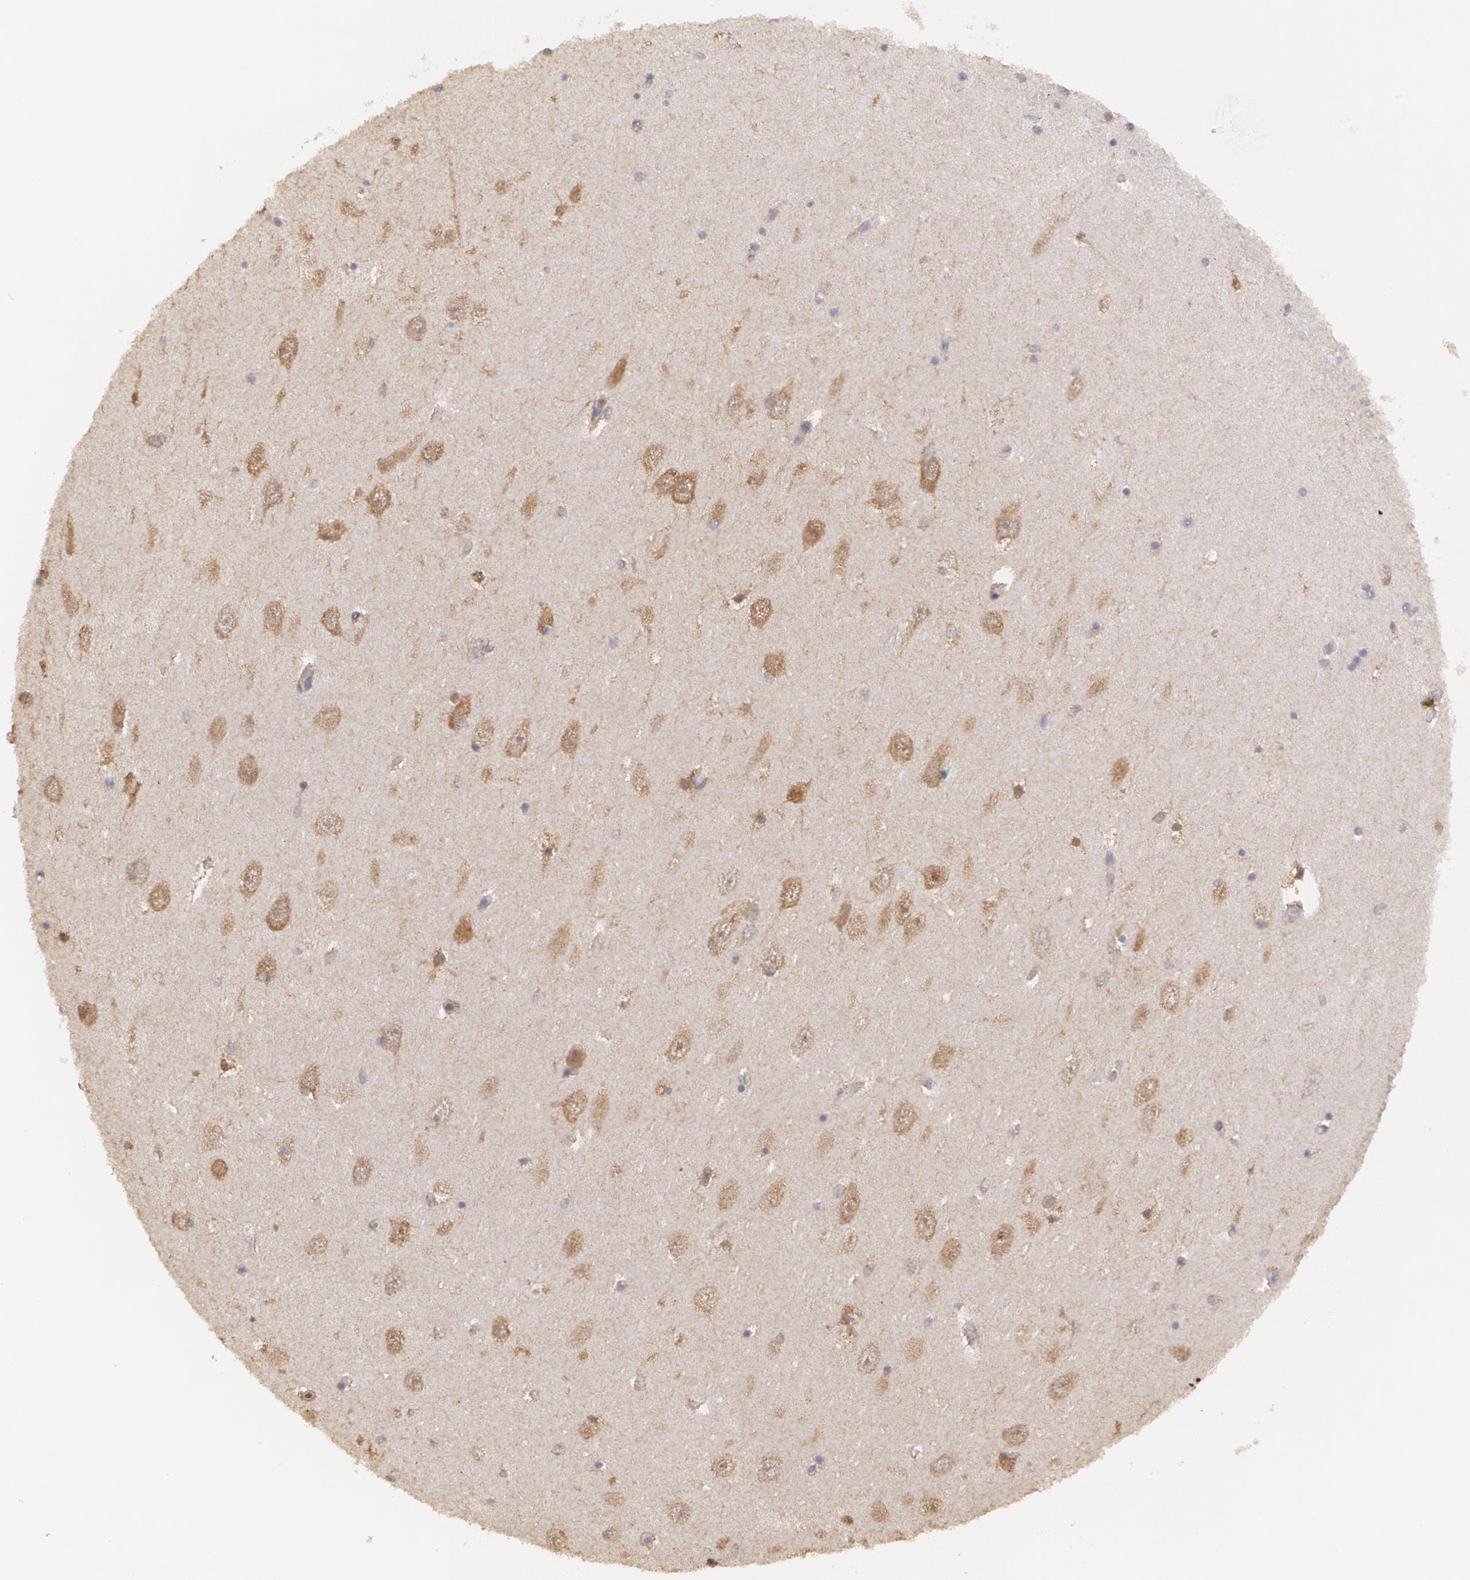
{"staining": {"intensity": "moderate", "quantity": "25%-75%", "location": "cytoplasmic/membranous"}, "tissue": "hippocampus", "cell_type": "Glial cells", "image_type": "normal", "snomed": [{"axis": "morphology", "description": "Normal tissue, NOS"}, {"axis": "topography", "description": "Hippocampus"}], "caption": "Hippocampus stained with immunohistochemistry exhibits moderate cytoplasmic/membranous staining in about 25%-75% of glial cells.", "gene": "MTHFD1", "patient": {"sex": "female", "age": 54}}